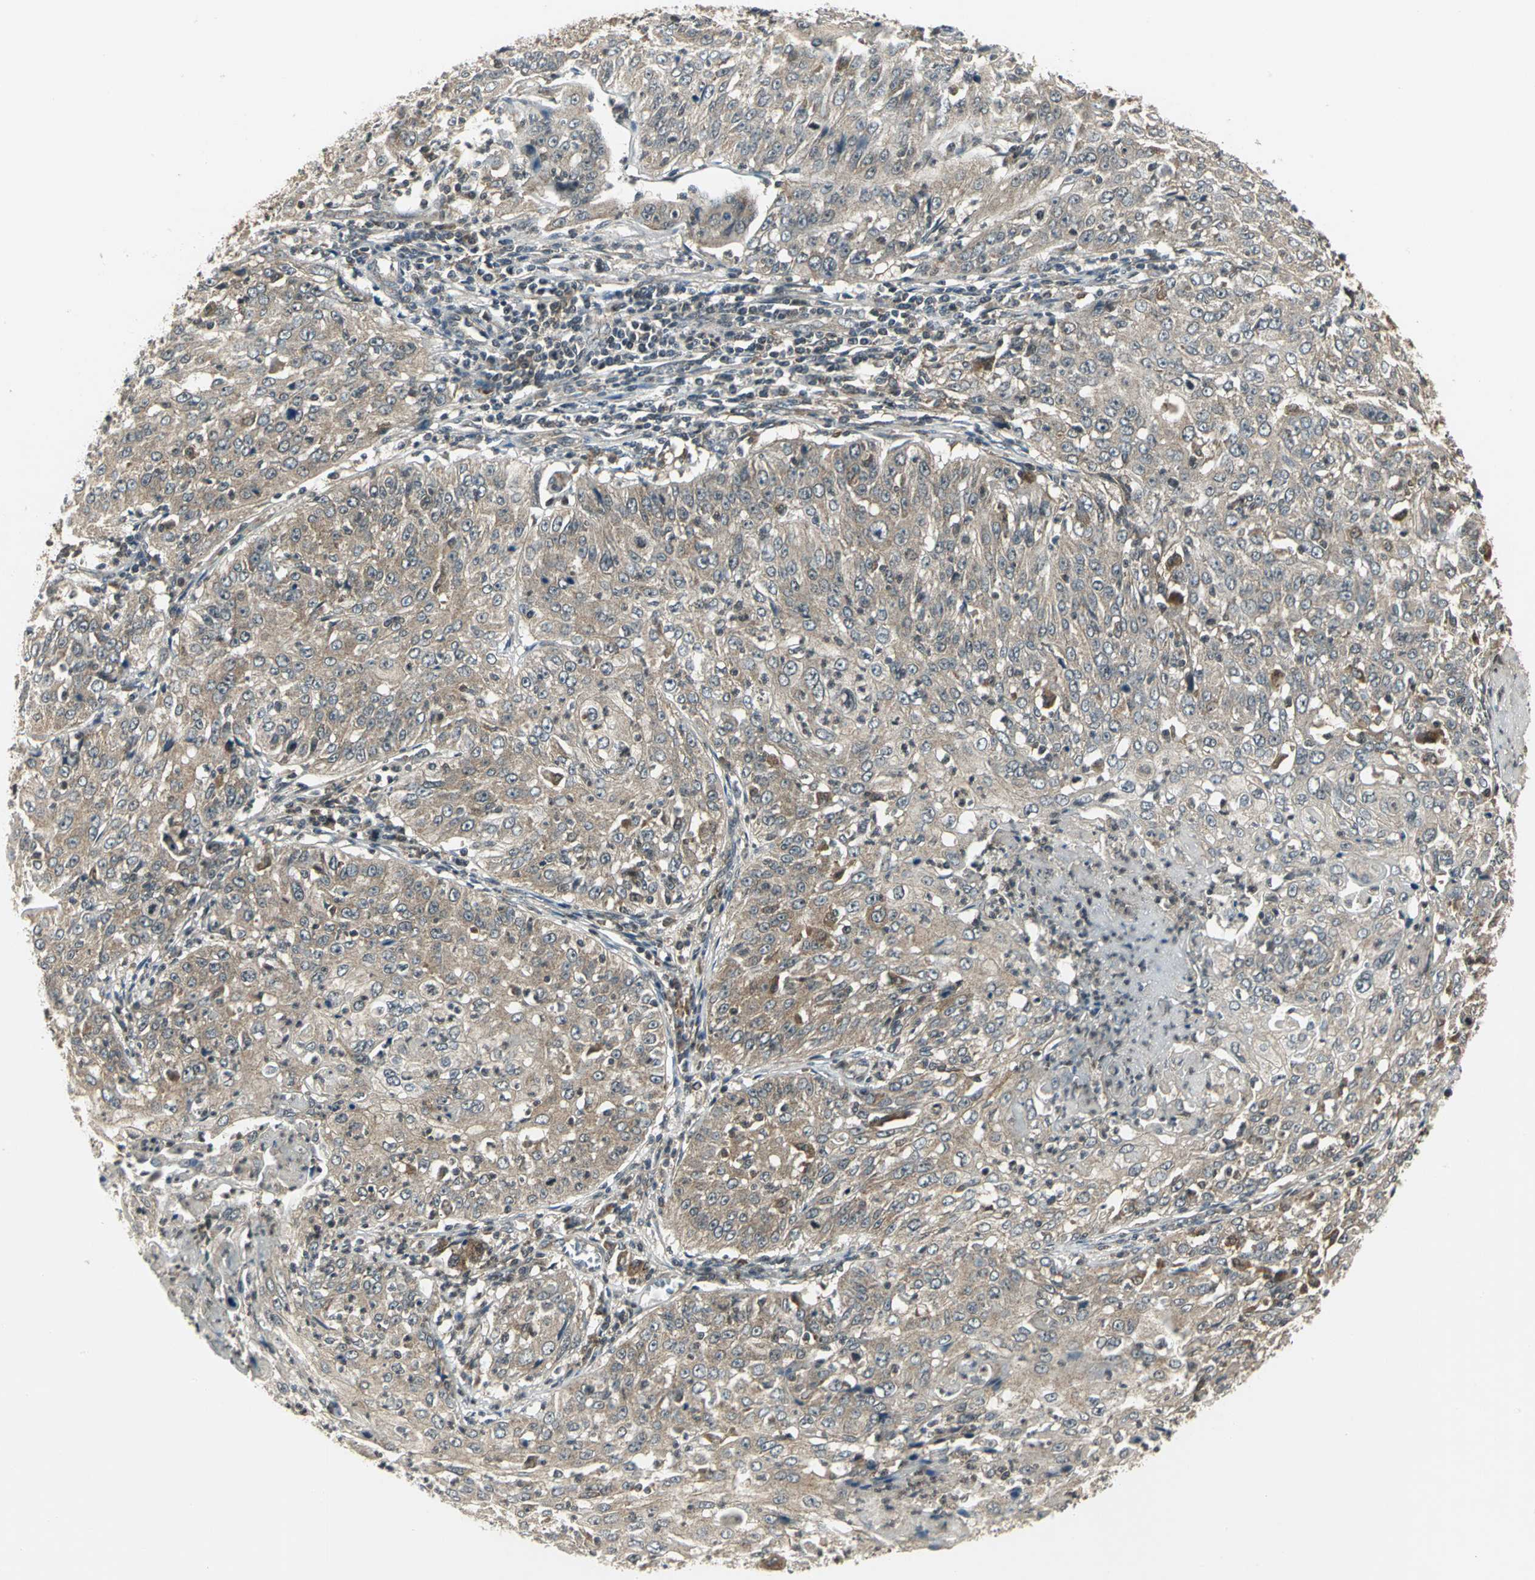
{"staining": {"intensity": "weak", "quantity": ">75%", "location": "cytoplasmic/membranous"}, "tissue": "cervical cancer", "cell_type": "Tumor cells", "image_type": "cancer", "snomed": [{"axis": "morphology", "description": "Squamous cell carcinoma, NOS"}, {"axis": "topography", "description": "Cervix"}], "caption": "Immunohistochemical staining of human cervical cancer exhibits low levels of weak cytoplasmic/membranous staining in approximately >75% of tumor cells.", "gene": "MAPK8IP3", "patient": {"sex": "female", "age": 39}}